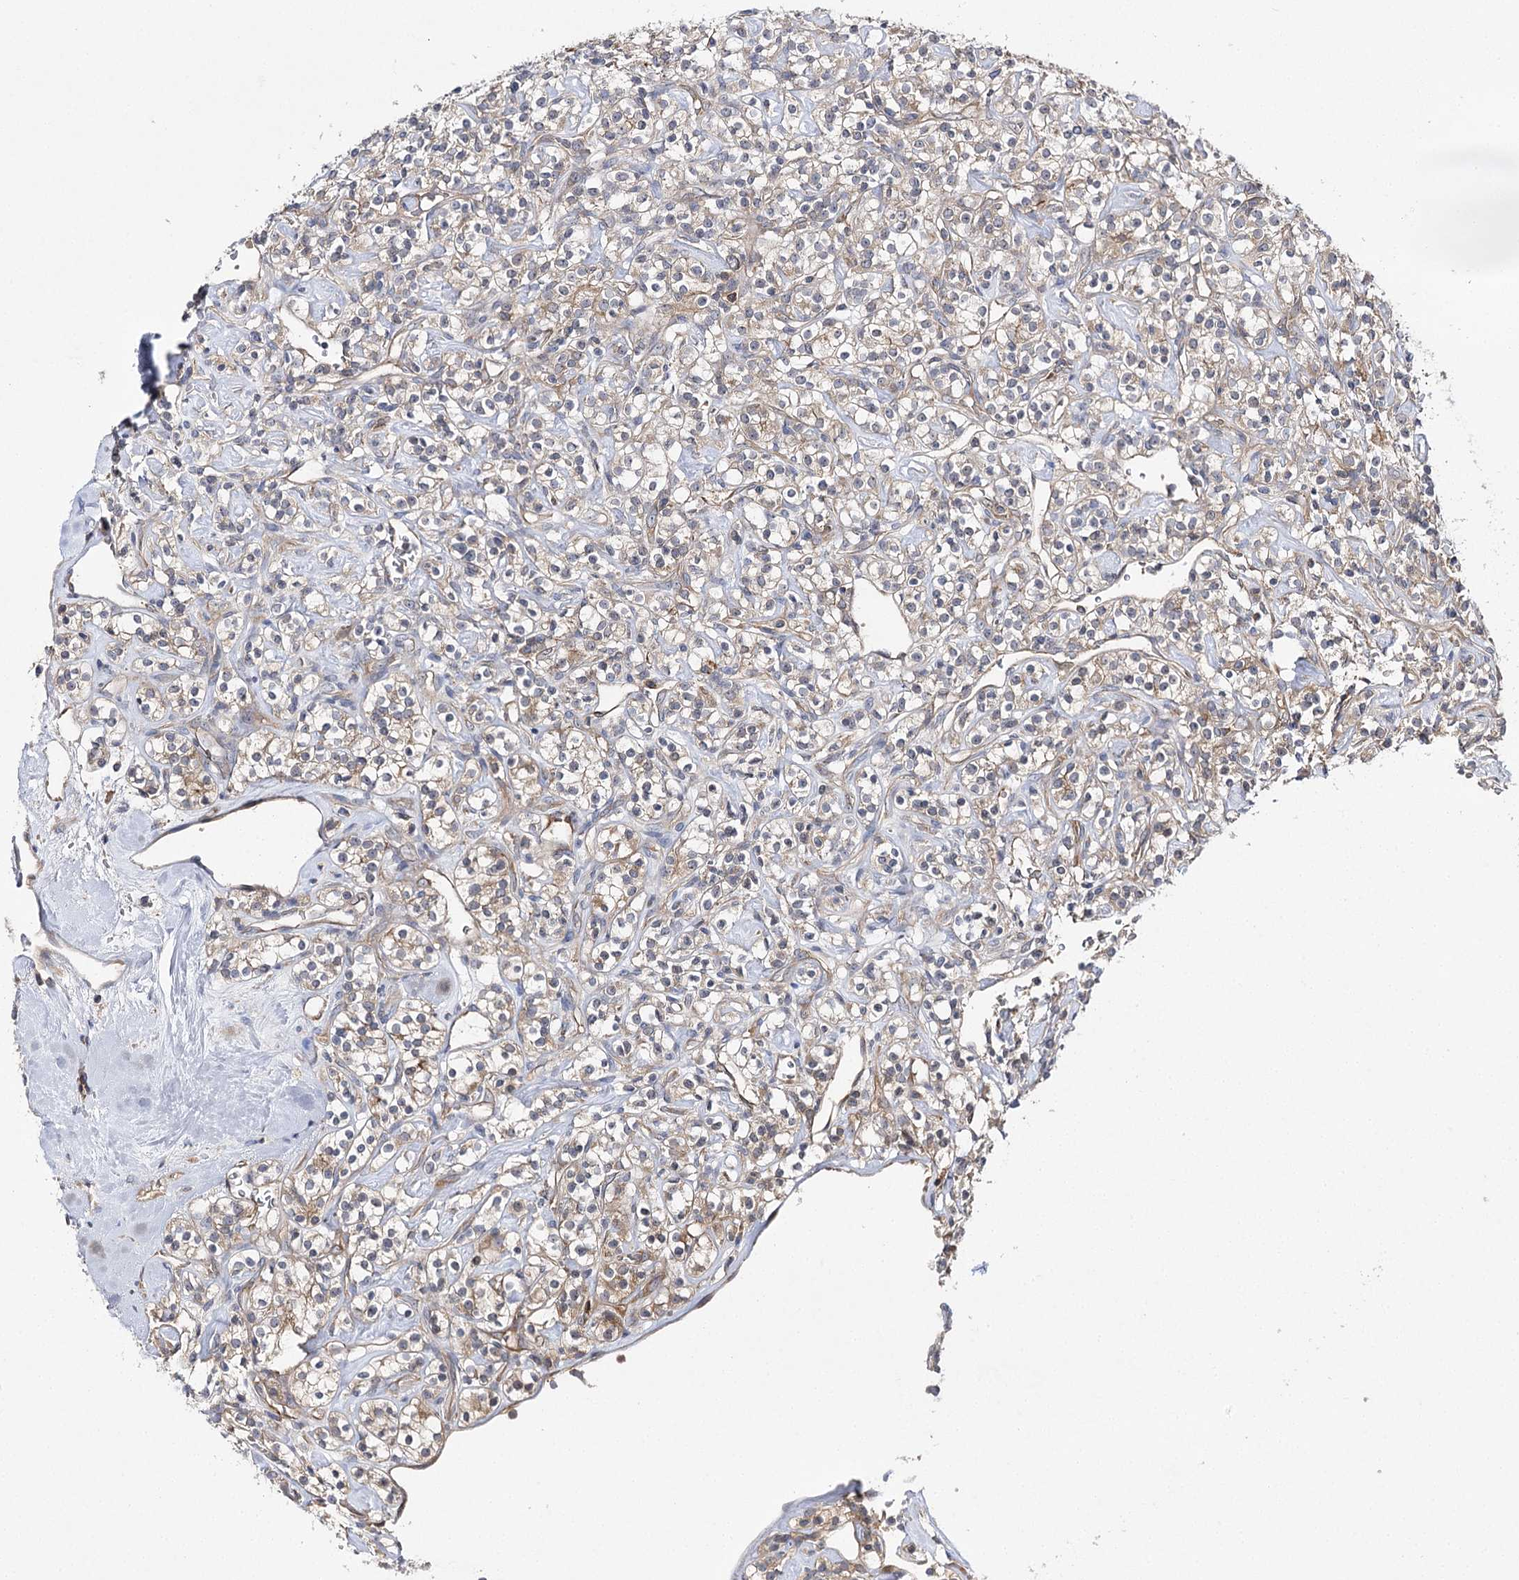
{"staining": {"intensity": "weak", "quantity": "25%-75%", "location": "cytoplasmic/membranous"}, "tissue": "renal cancer", "cell_type": "Tumor cells", "image_type": "cancer", "snomed": [{"axis": "morphology", "description": "Adenocarcinoma, NOS"}, {"axis": "topography", "description": "Kidney"}], "caption": "Renal cancer (adenocarcinoma) stained with a protein marker demonstrates weak staining in tumor cells.", "gene": "BCR", "patient": {"sex": "male", "age": 77}}